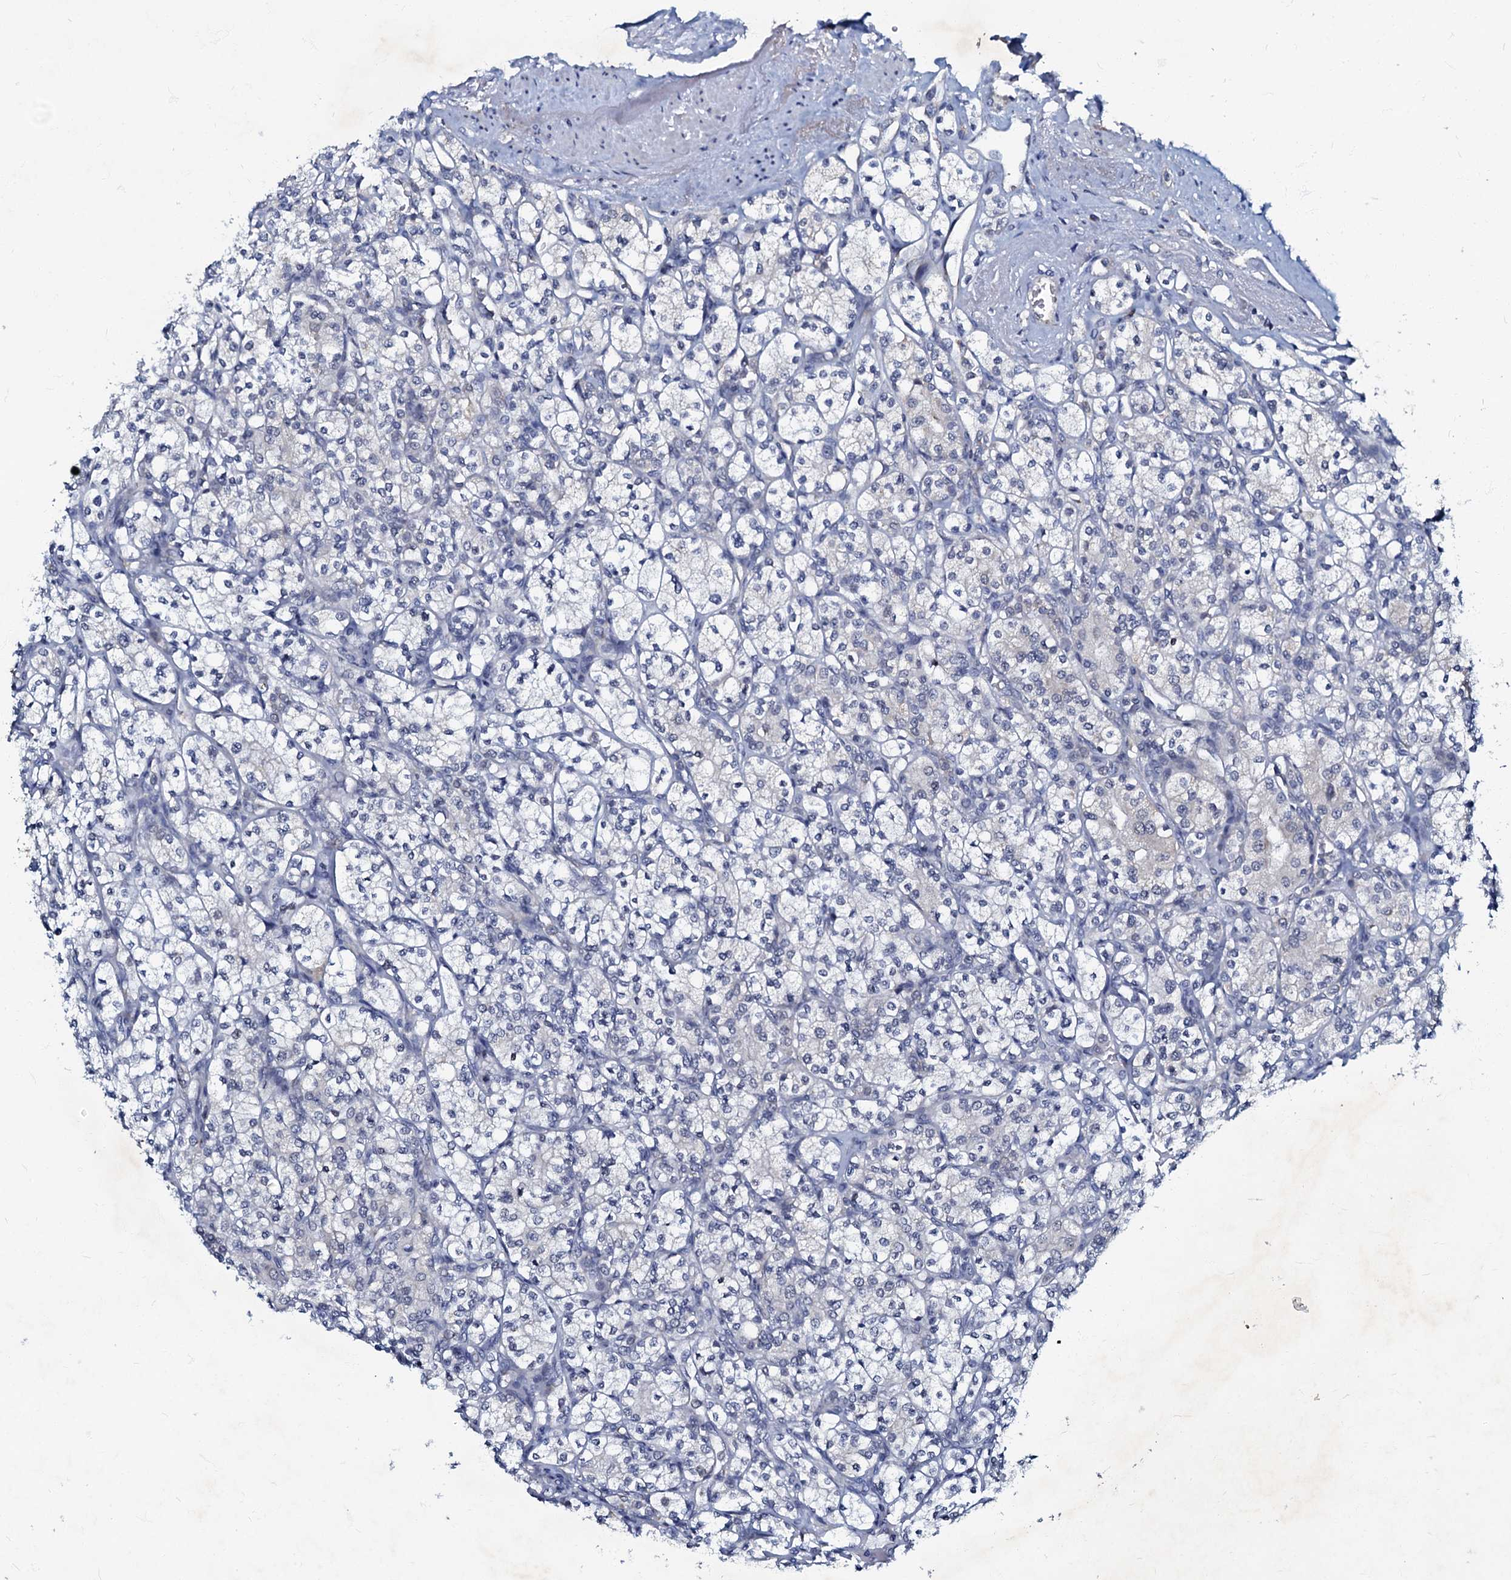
{"staining": {"intensity": "negative", "quantity": "none", "location": "none"}, "tissue": "renal cancer", "cell_type": "Tumor cells", "image_type": "cancer", "snomed": [{"axis": "morphology", "description": "Adenocarcinoma, NOS"}, {"axis": "topography", "description": "Kidney"}], "caption": "This photomicrograph is of adenocarcinoma (renal) stained with immunohistochemistry (IHC) to label a protein in brown with the nuclei are counter-stained blue. There is no positivity in tumor cells.", "gene": "MRPL51", "patient": {"sex": "male", "age": 77}}